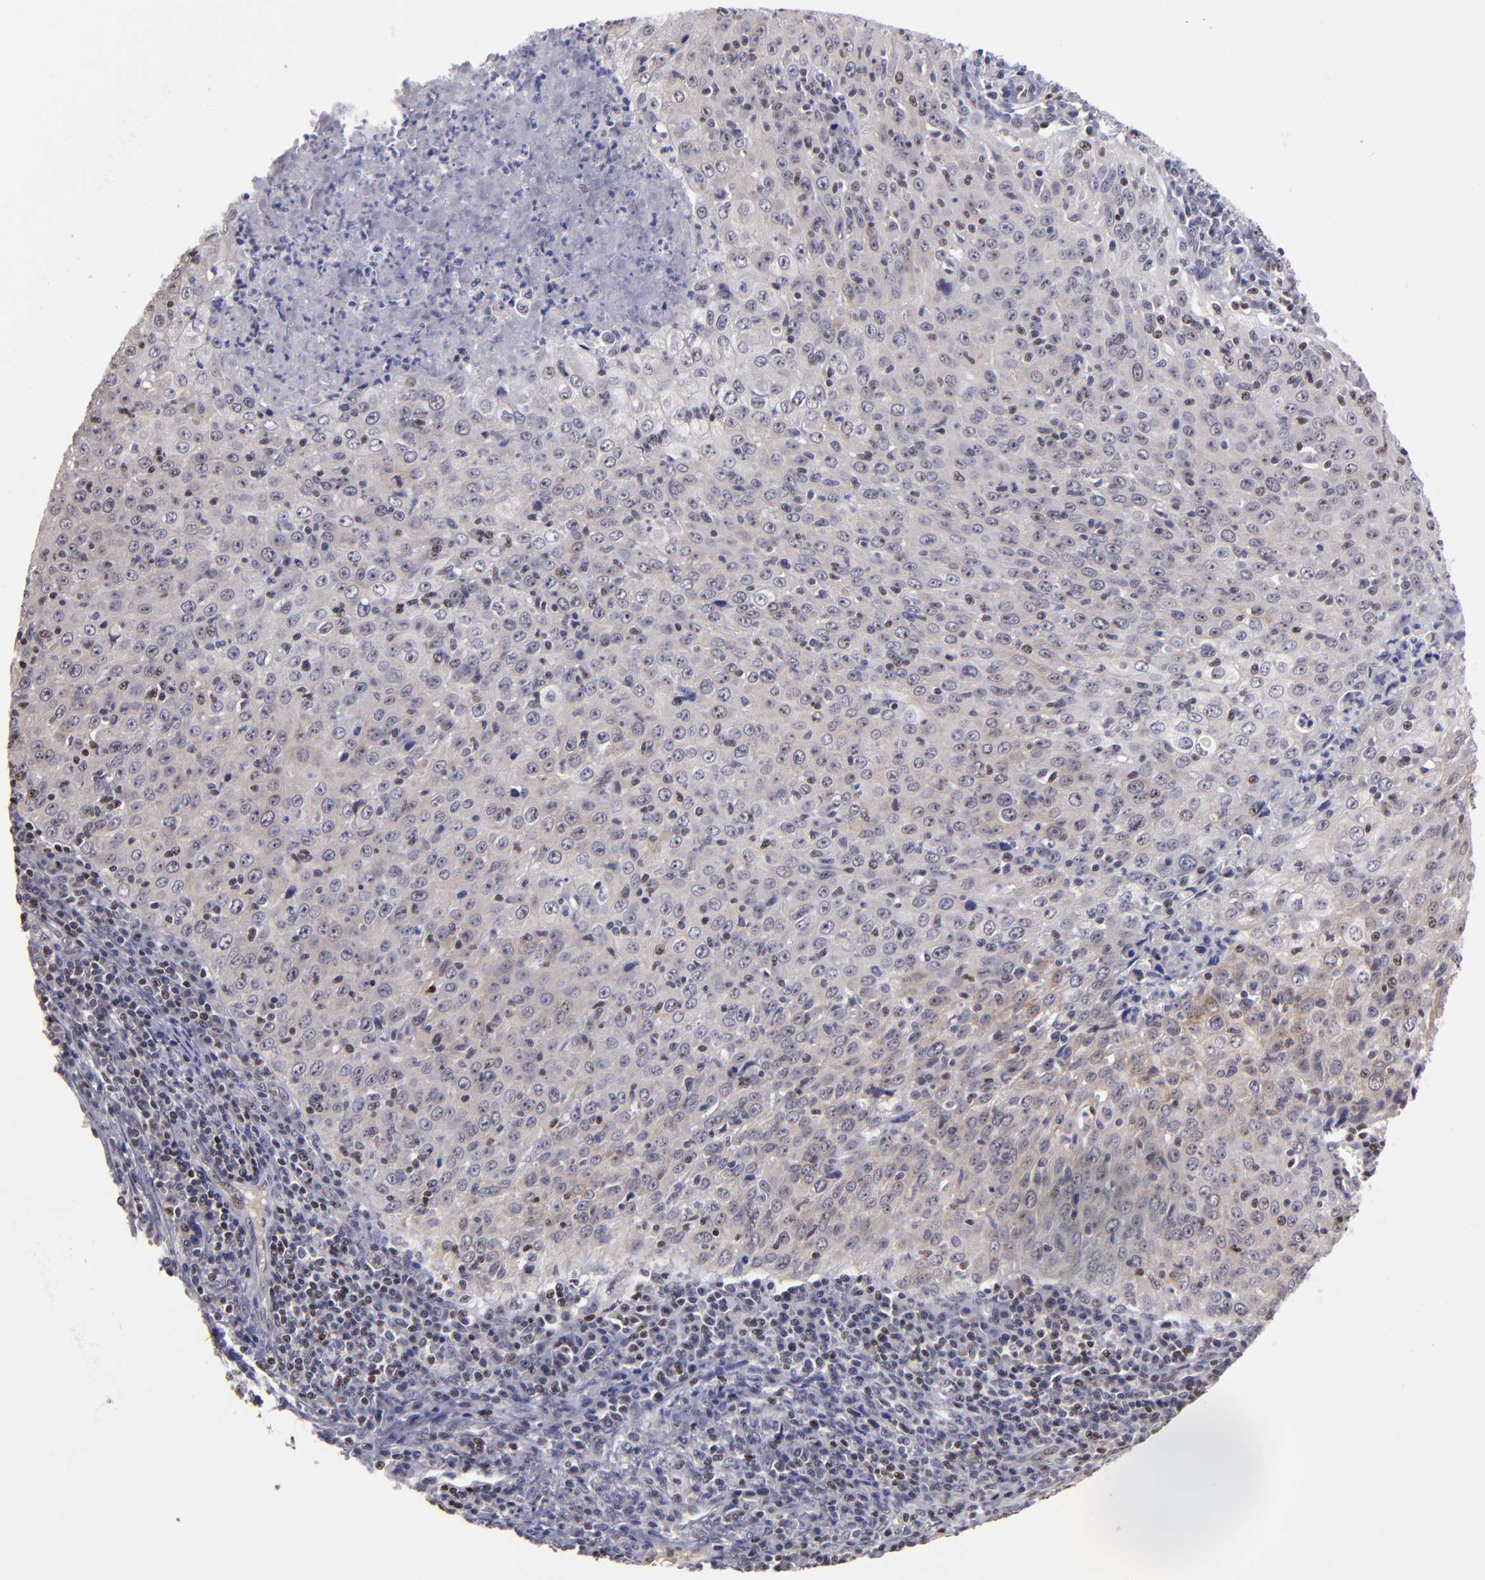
{"staining": {"intensity": "weak", "quantity": "<25%", "location": "cytoplasmic/membranous,nuclear"}, "tissue": "cervical cancer", "cell_type": "Tumor cells", "image_type": "cancer", "snomed": [{"axis": "morphology", "description": "Squamous cell carcinoma, NOS"}, {"axis": "topography", "description": "Cervix"}], "caption": "DAB (3,3'-diaminobenzidine) immunohistochemical staining of squamous cell carcinoma (cervical) reveals no significant positivity in tumor cells.", "gene": "DDX24", "patient": {"sex": "female", "age": 27}}